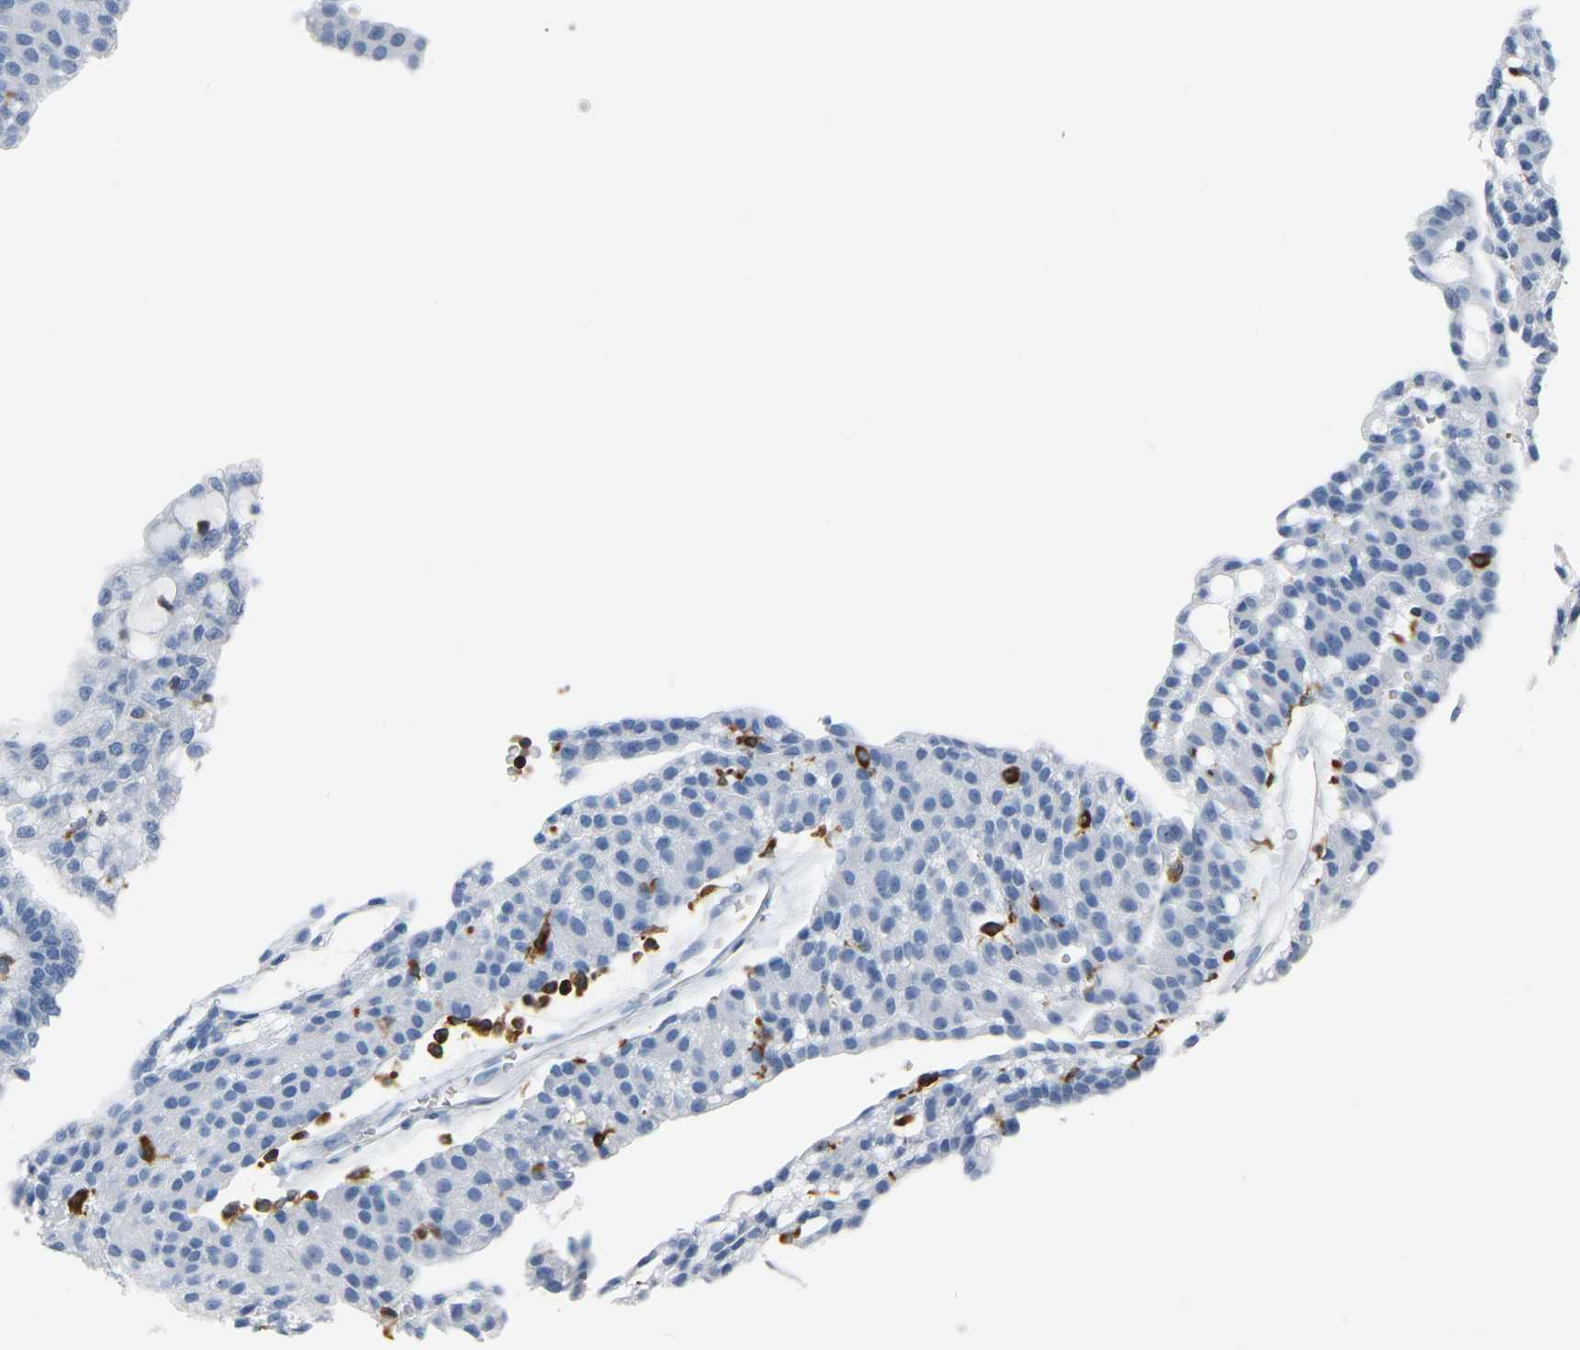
{"staining": {"intensity": "negative", "quantity": "none", "location": "none"}, "tissue": "renal cancer", "cell_type": "Tumor cells", "image_type": "cancer", "snomed": [{"axis": "morphology", "description": "Adenocarcinoma, NOS"}, {"axis": "topography", "description": "Kidney"}], "caption": "Histopathology image shows no significant protein expression in tumor cells of adenocarcinoma (renal). (DAB immunohistochemistry, high magnification).", "gene": "ARHGAP45", "patient": {"sex": "male", "age": 63}}